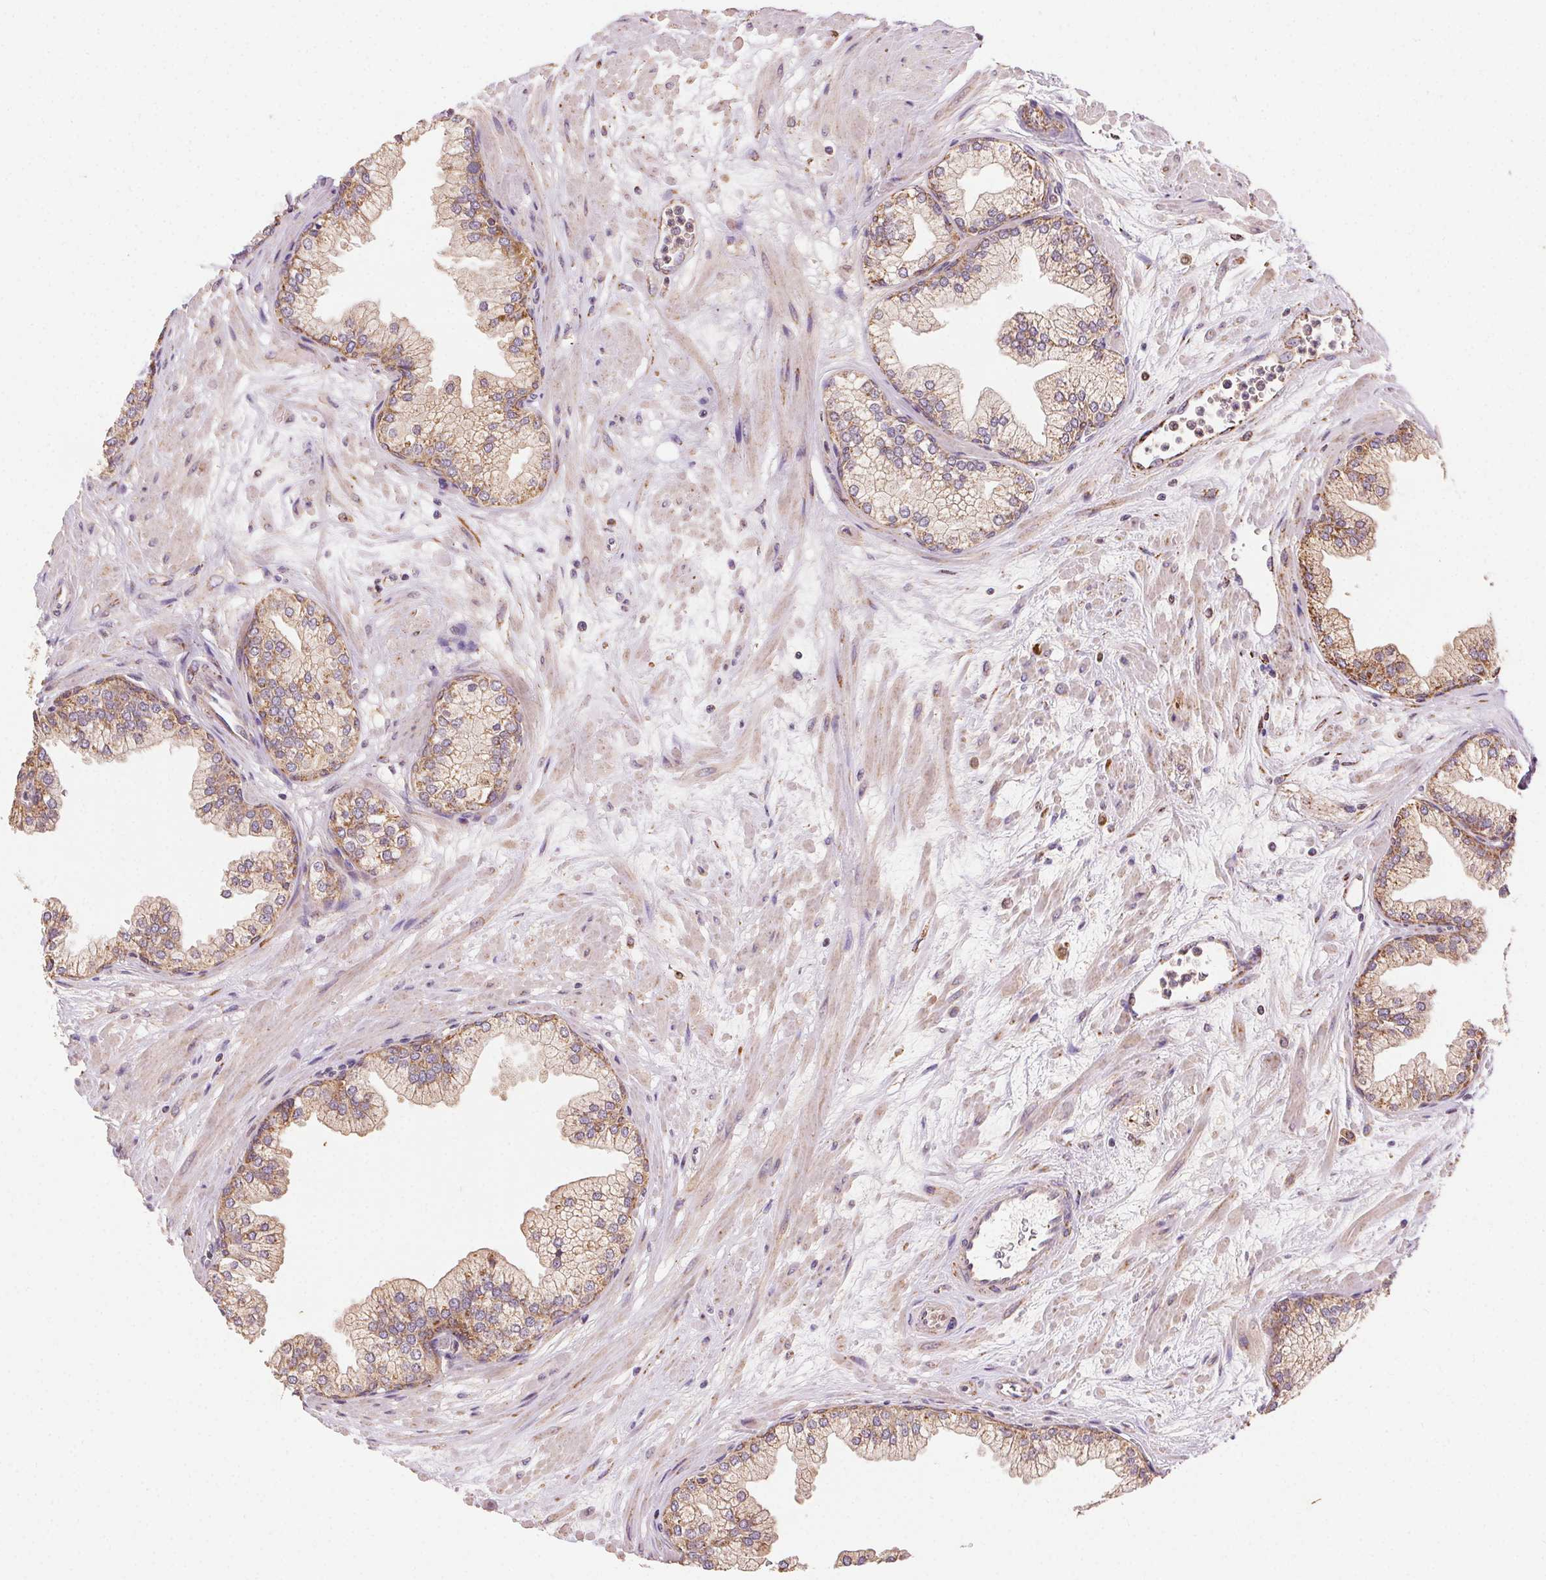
{"staining": {"intensity": "strong", "quantity": "25%-75%", "location": "cytoplasmic/membranous"}, "tissue": "prostate", "cell_type": "Glandular cells", "image_type": "normal", "snomed": [{"axis": "morphology", "description": "Normal tissue, NOS"}, {"axis": "topography", "description": "Prostate"}, {"axis": "topography", "description": "Peripheral nerve tissue"}], "caption": "High-magnification brightfield microscopy of benign prostate stained with DAB (3,3'-diaminobenzidine) (brown) and counterstained with hematoxylin (blue). glandular cells exhibit strong cytoplasmic/membranous expression is present in about25%-75% of cells.", "gene": "FNBP1L", "patient": {"sex": "male", "age": 61}}